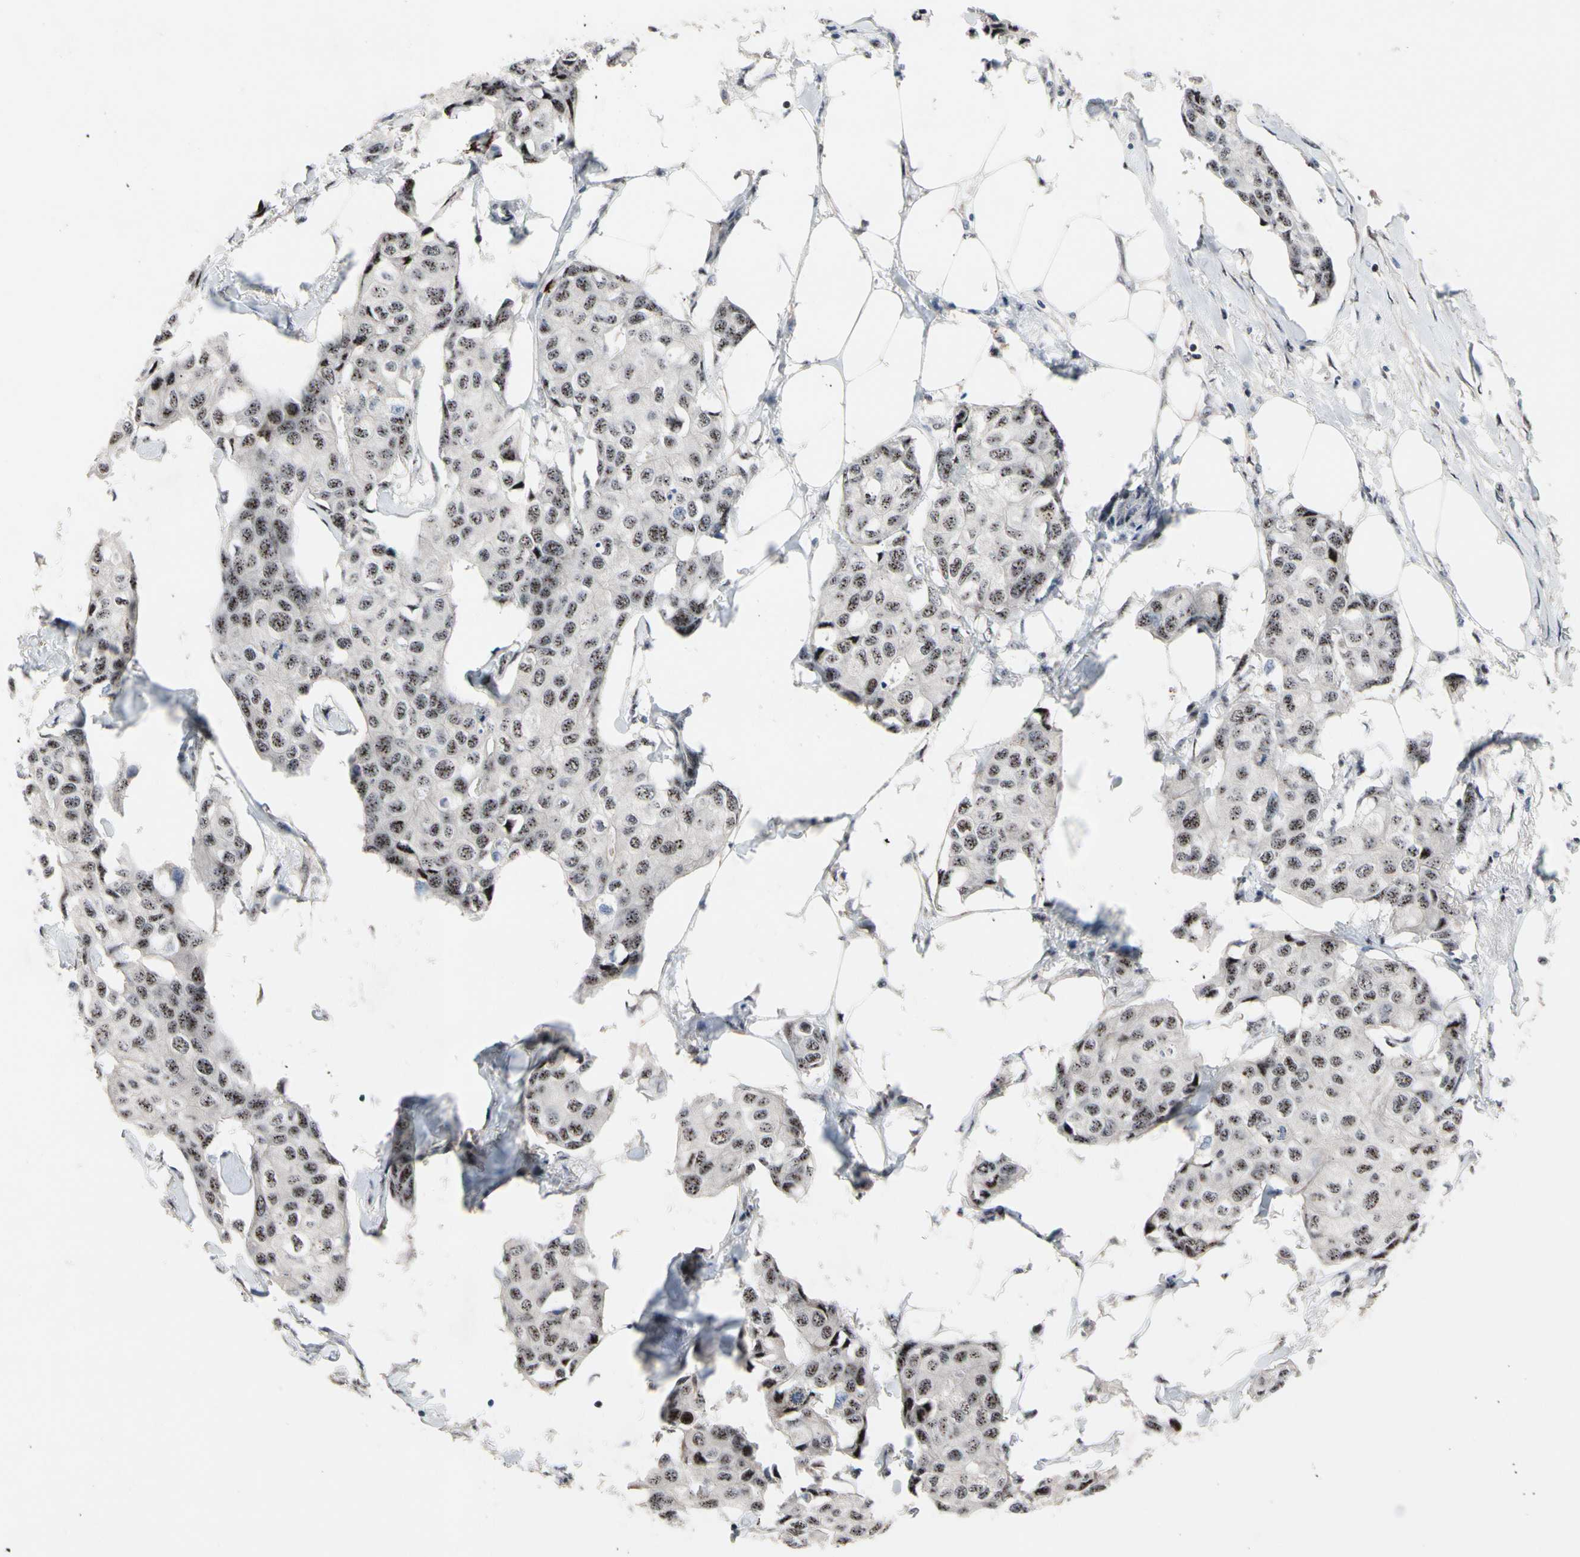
{"staining": {"intensity": "weak", "quantity": ">75%", "location": "nuclear"}, "tissue": "breast cancer", "cell_type": "Tumor cells", "image_type": "cancer", "snomed": [{"axis": "morphology", "description": "Duct carcinoma"}, {"axis": "topography", "description": "Breast"}], "caption": "Tumor cells demonstrate weak nuclear staining in approximately >75% of cells in breast cancer.", "gene": "SOX7", "patient": {"sex": "female", "age": 80}}